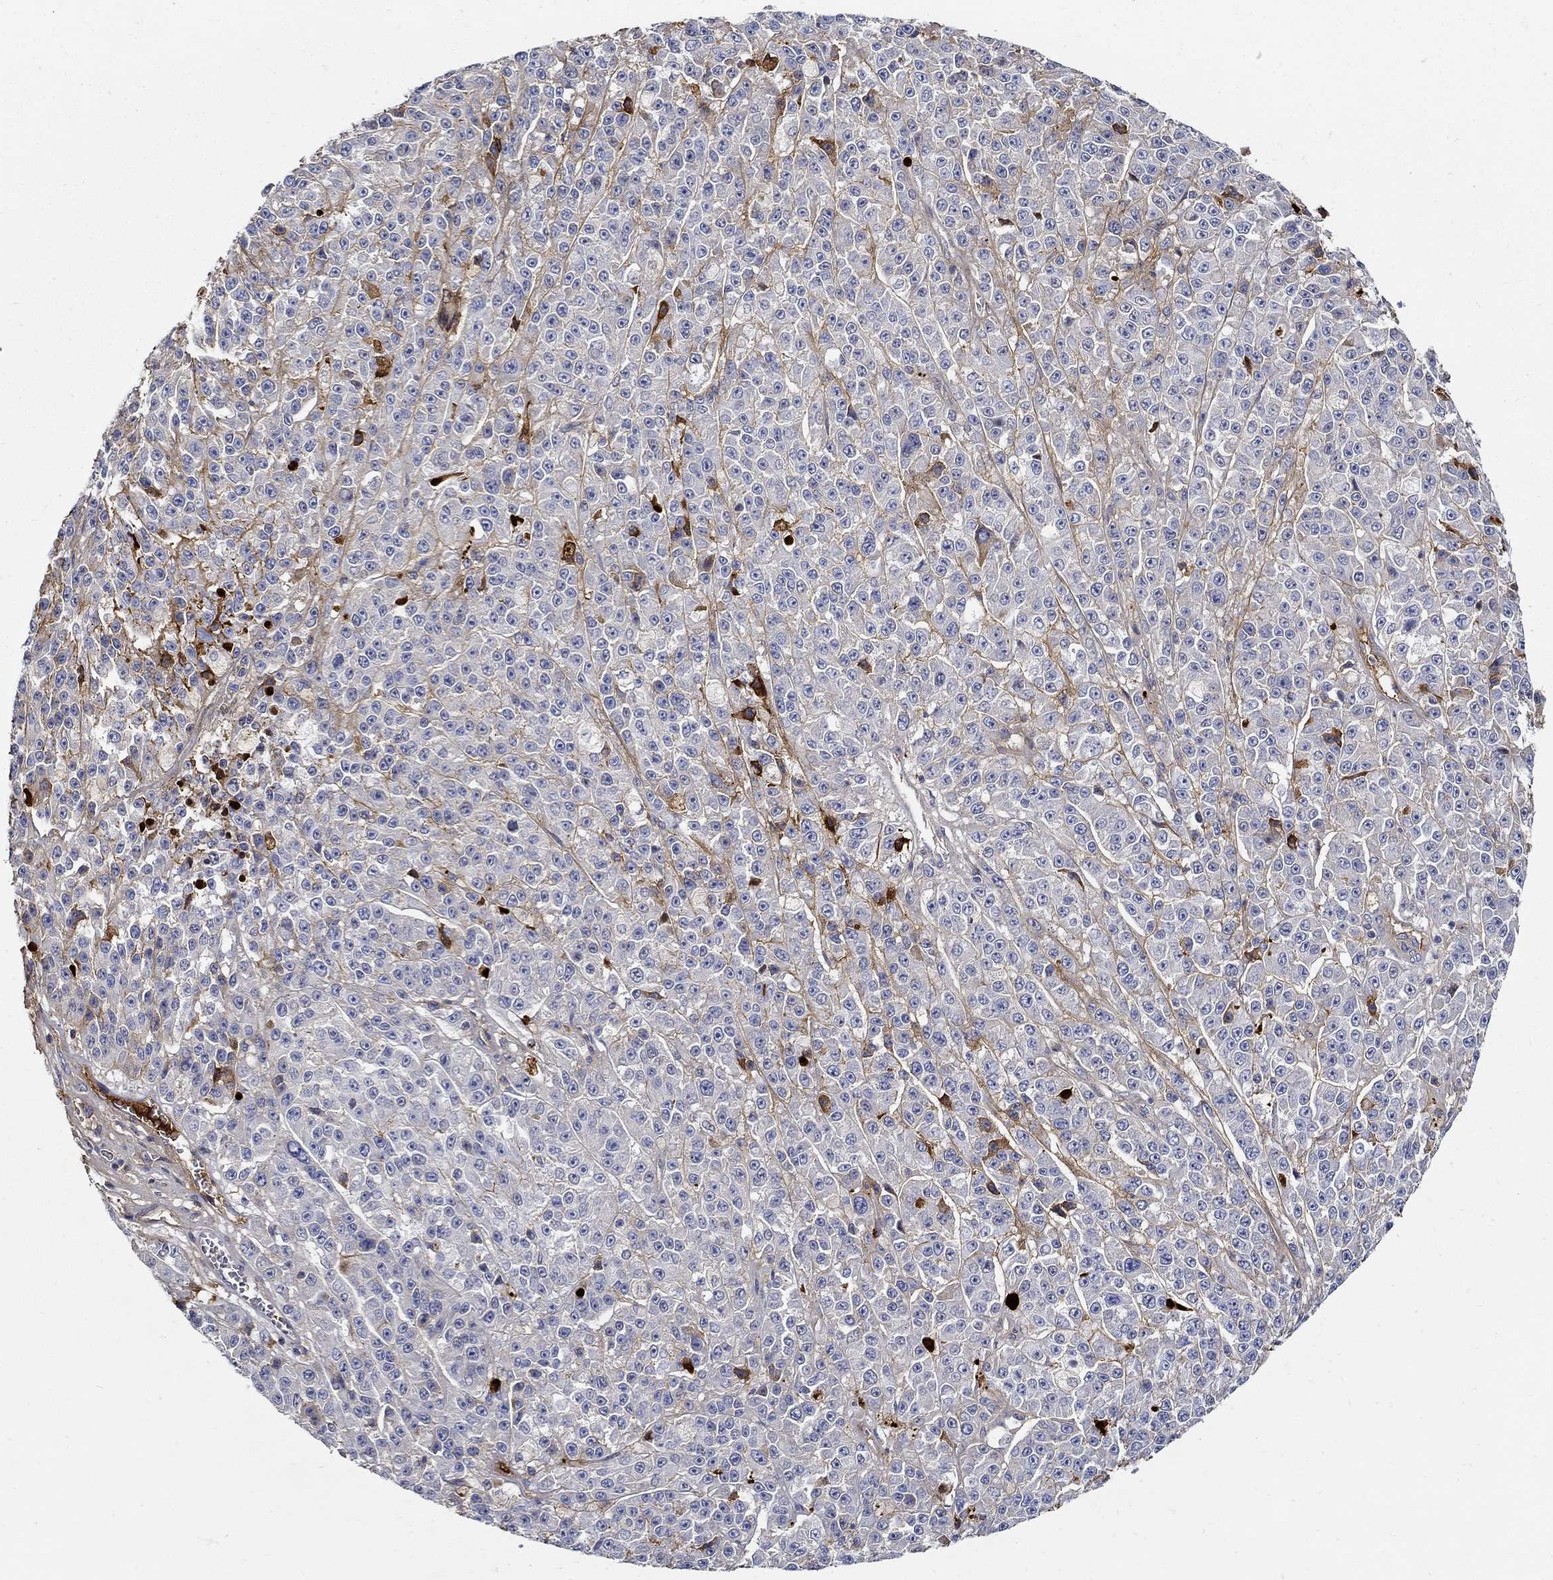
{"staining": {"intensity": "negative", "quantity": "none", "location": "none"}, "tissue": "melanoma", "cell_type": "Tumor cells", "image_type": "cancer", "snomed": [{"axis": "morphology", "description": "Malignant melanoma, NOS"}, {"axis": "topography", "description": "Skin"}], "caption": "This is an immunohistochemistry (IHC) image of human melanoma. There is no positivity in tumor cells.", "gene": "TGFBI", "patient": {"sex": "female", "age": 58}}